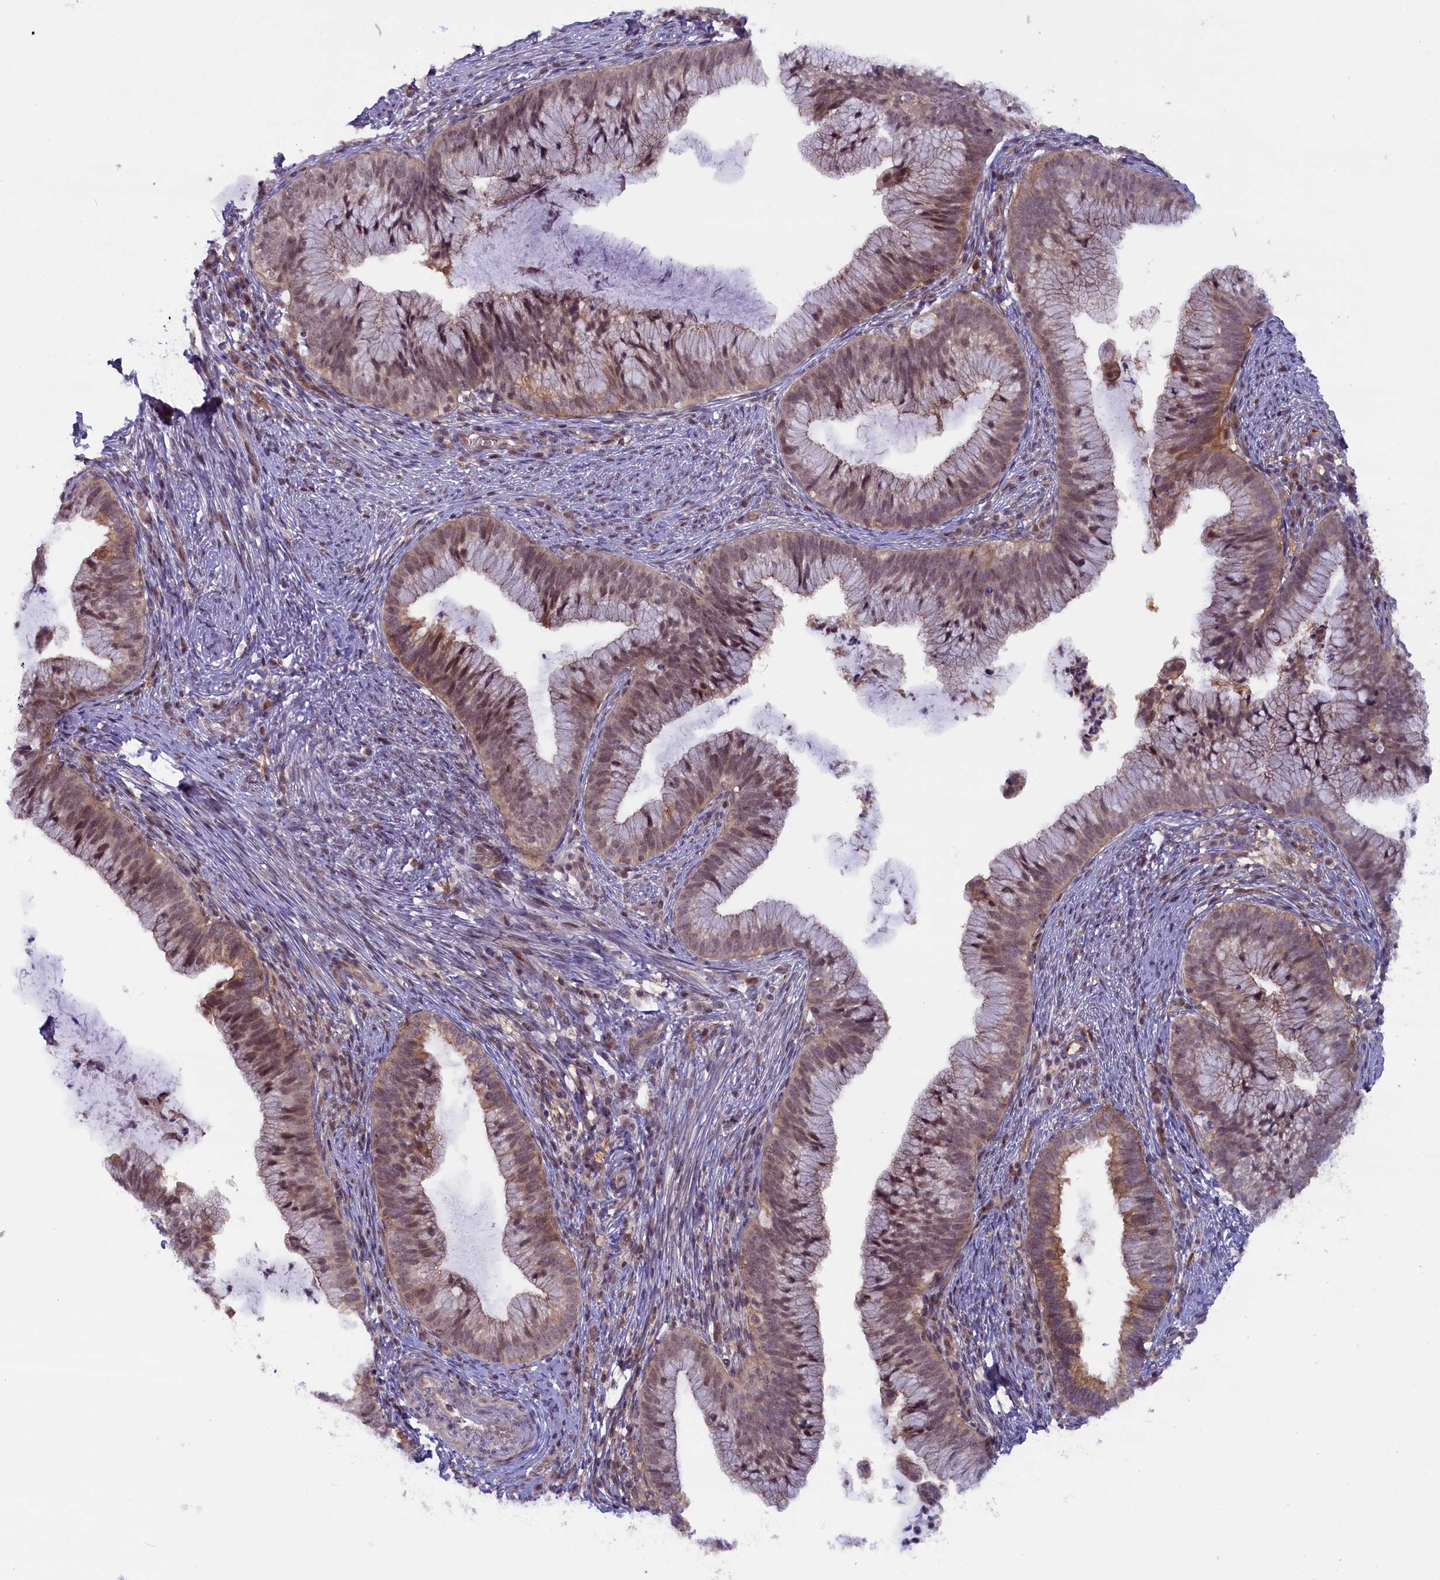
{"staining": {"intensity": "moderate", "quantity": ">75%", "location": "nuclear"}, "tissue": "cervical cancer", "cell_type": "Tumor cells", "image_type": "cancer", "snomed": [{"axis": "morphology", "description": "Adenocarcinoma, NOS"}, {"axis": "topography", "description": "Cervix"}], "caption": "Cervical cancer stained with immunohistochemistry displays moderate nuclear expression in about >75% of tumor cells.", "gene": "FCHO1", "patient": {"sex": "female", "age": 36}}